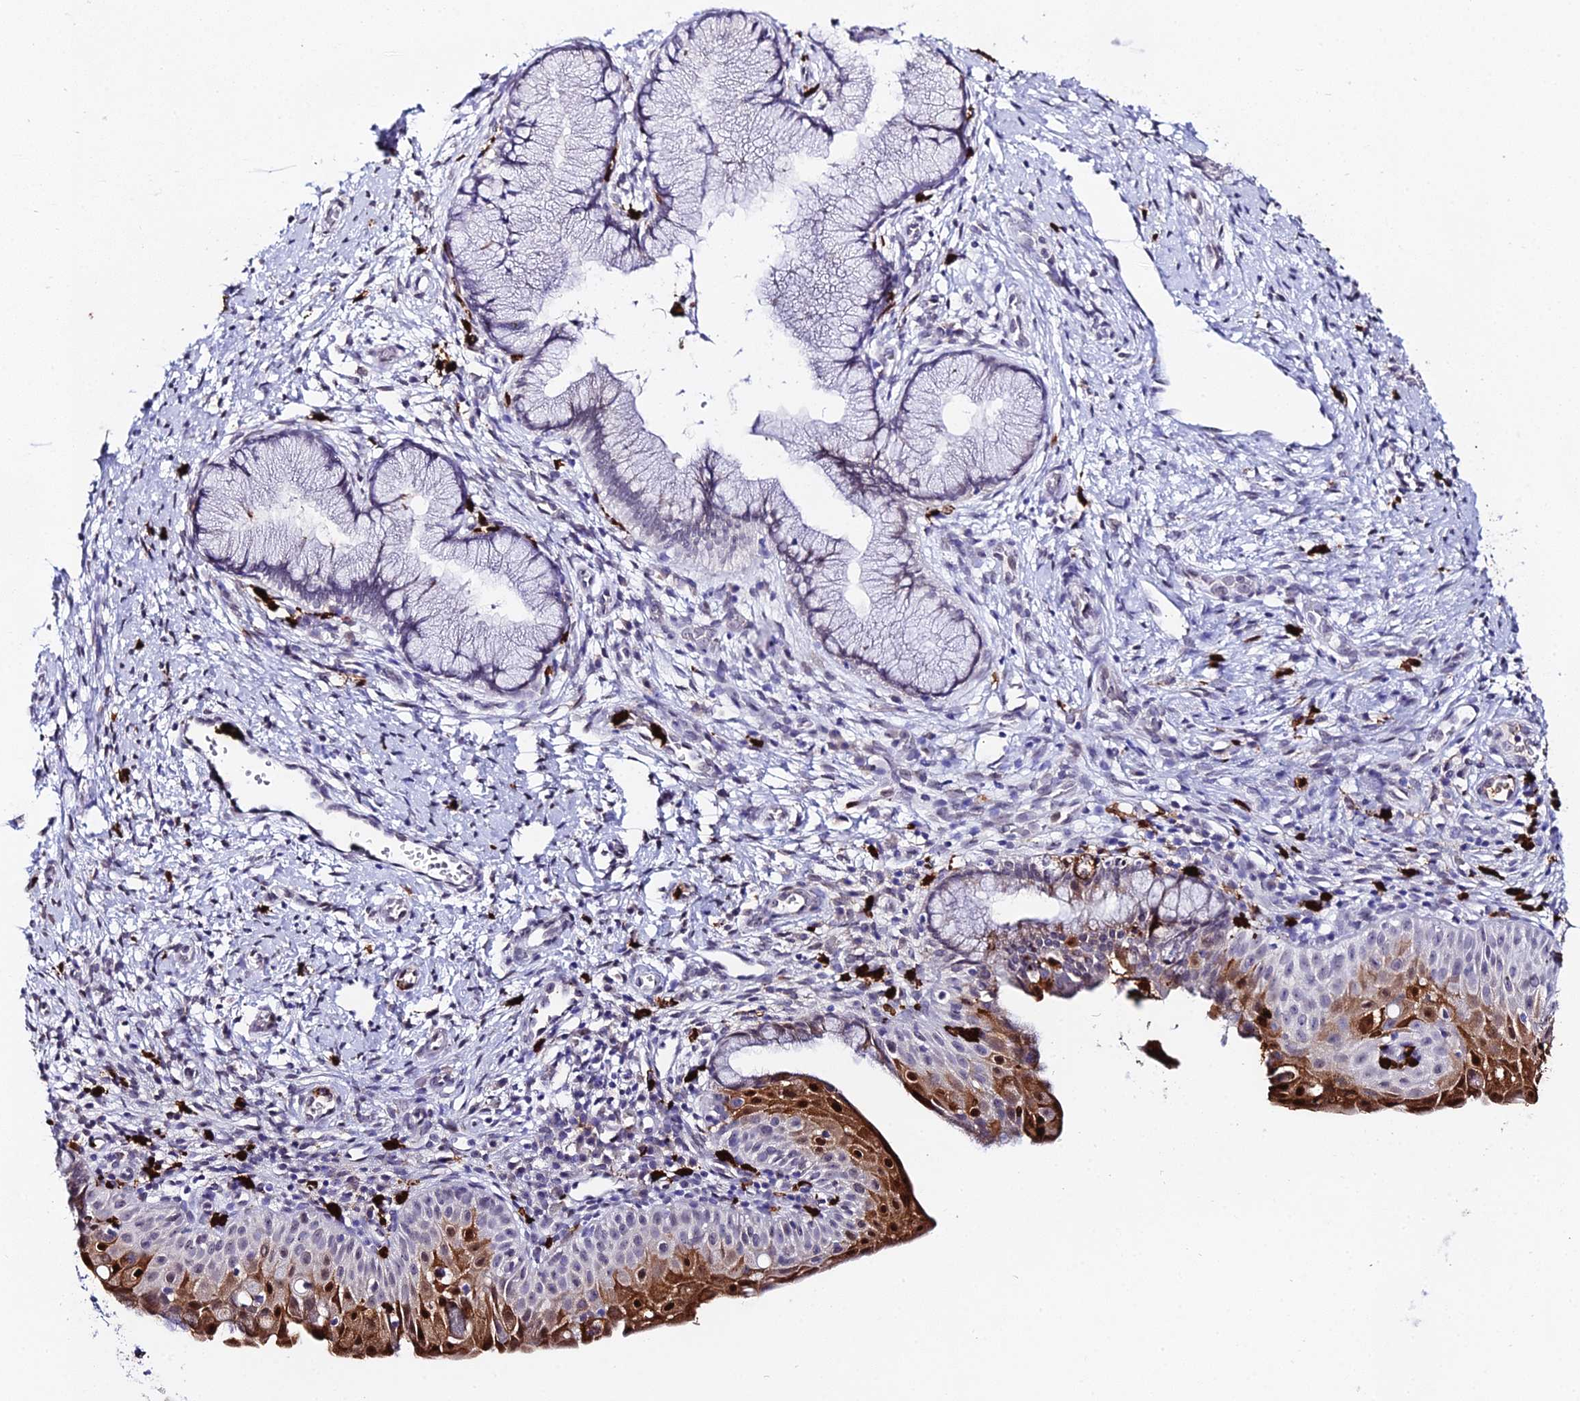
{"staining": {"intensity": "moderate", "quantity": "<25%", "location": "cytoplasmic/membranous"}, "tissue": "cervix", "cell_type": "Glandular cells", "image_type": "normal", "snomed": [{"axis": "morphology", "description": "Normal tissue, NOS"}, {"axis": "topography", "description": "Cervix"}], "caption": "Protein staining by IHC demonstrates moderate cytoplasmic/membranous positivity in about <25% of glandular cells in normal cervix.", "gene": "MCM10", "patient": {"sex": "female", "age": 36}}